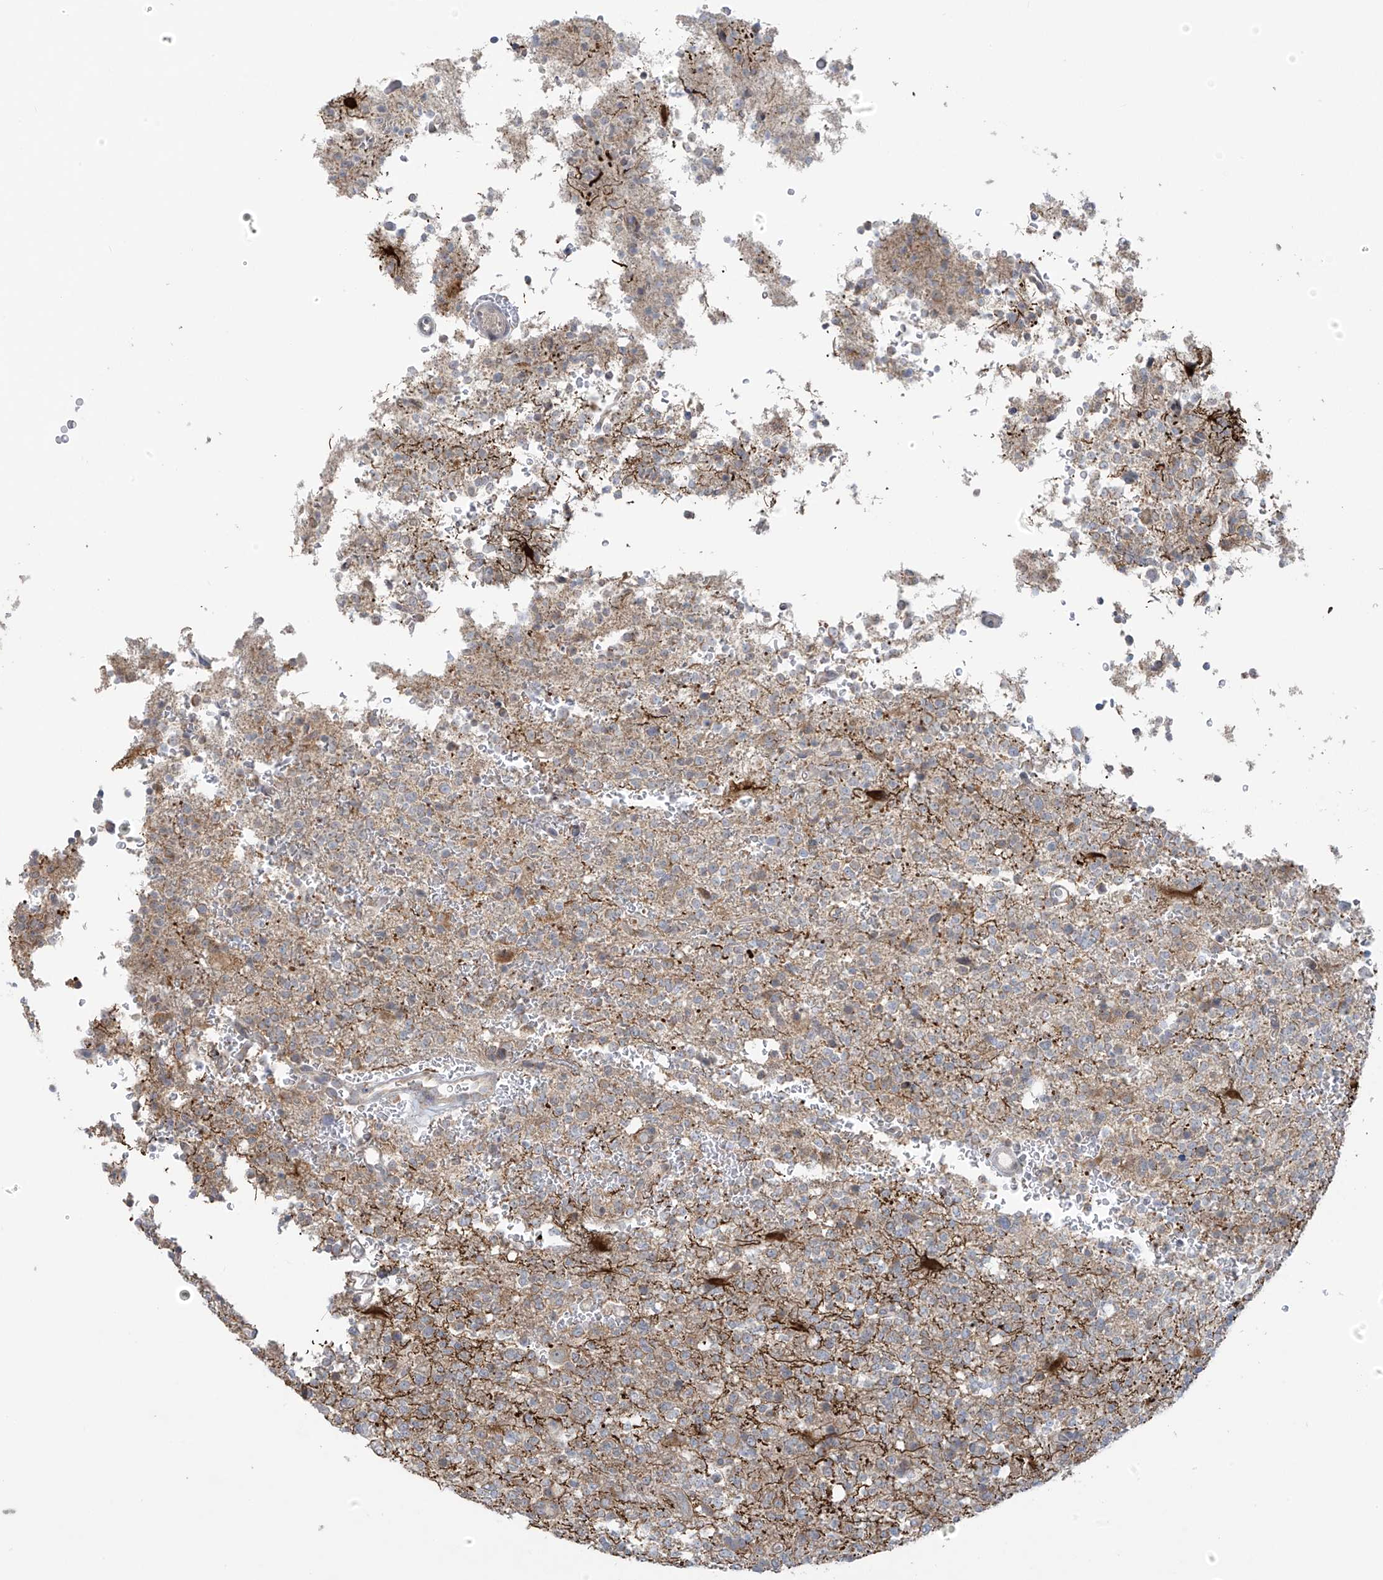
{"staining": {"intensity": "negative", "quantity": "none", "location": "none"}, "tissue": "glioma", "cell_type": "Tumor cells", "image_type": "cancer", "snomed": [{"axis": "morphology", "description": "Glioma, malignant, High grade"}, {"axis": "topography", "description": "Brain"}], "caption": "Protein analysis of malignant glioma (high-grade) shows no significant staining in tumor cells.", "gene": "HDDC2", "patient": {"sex": "female", "age": 62}}